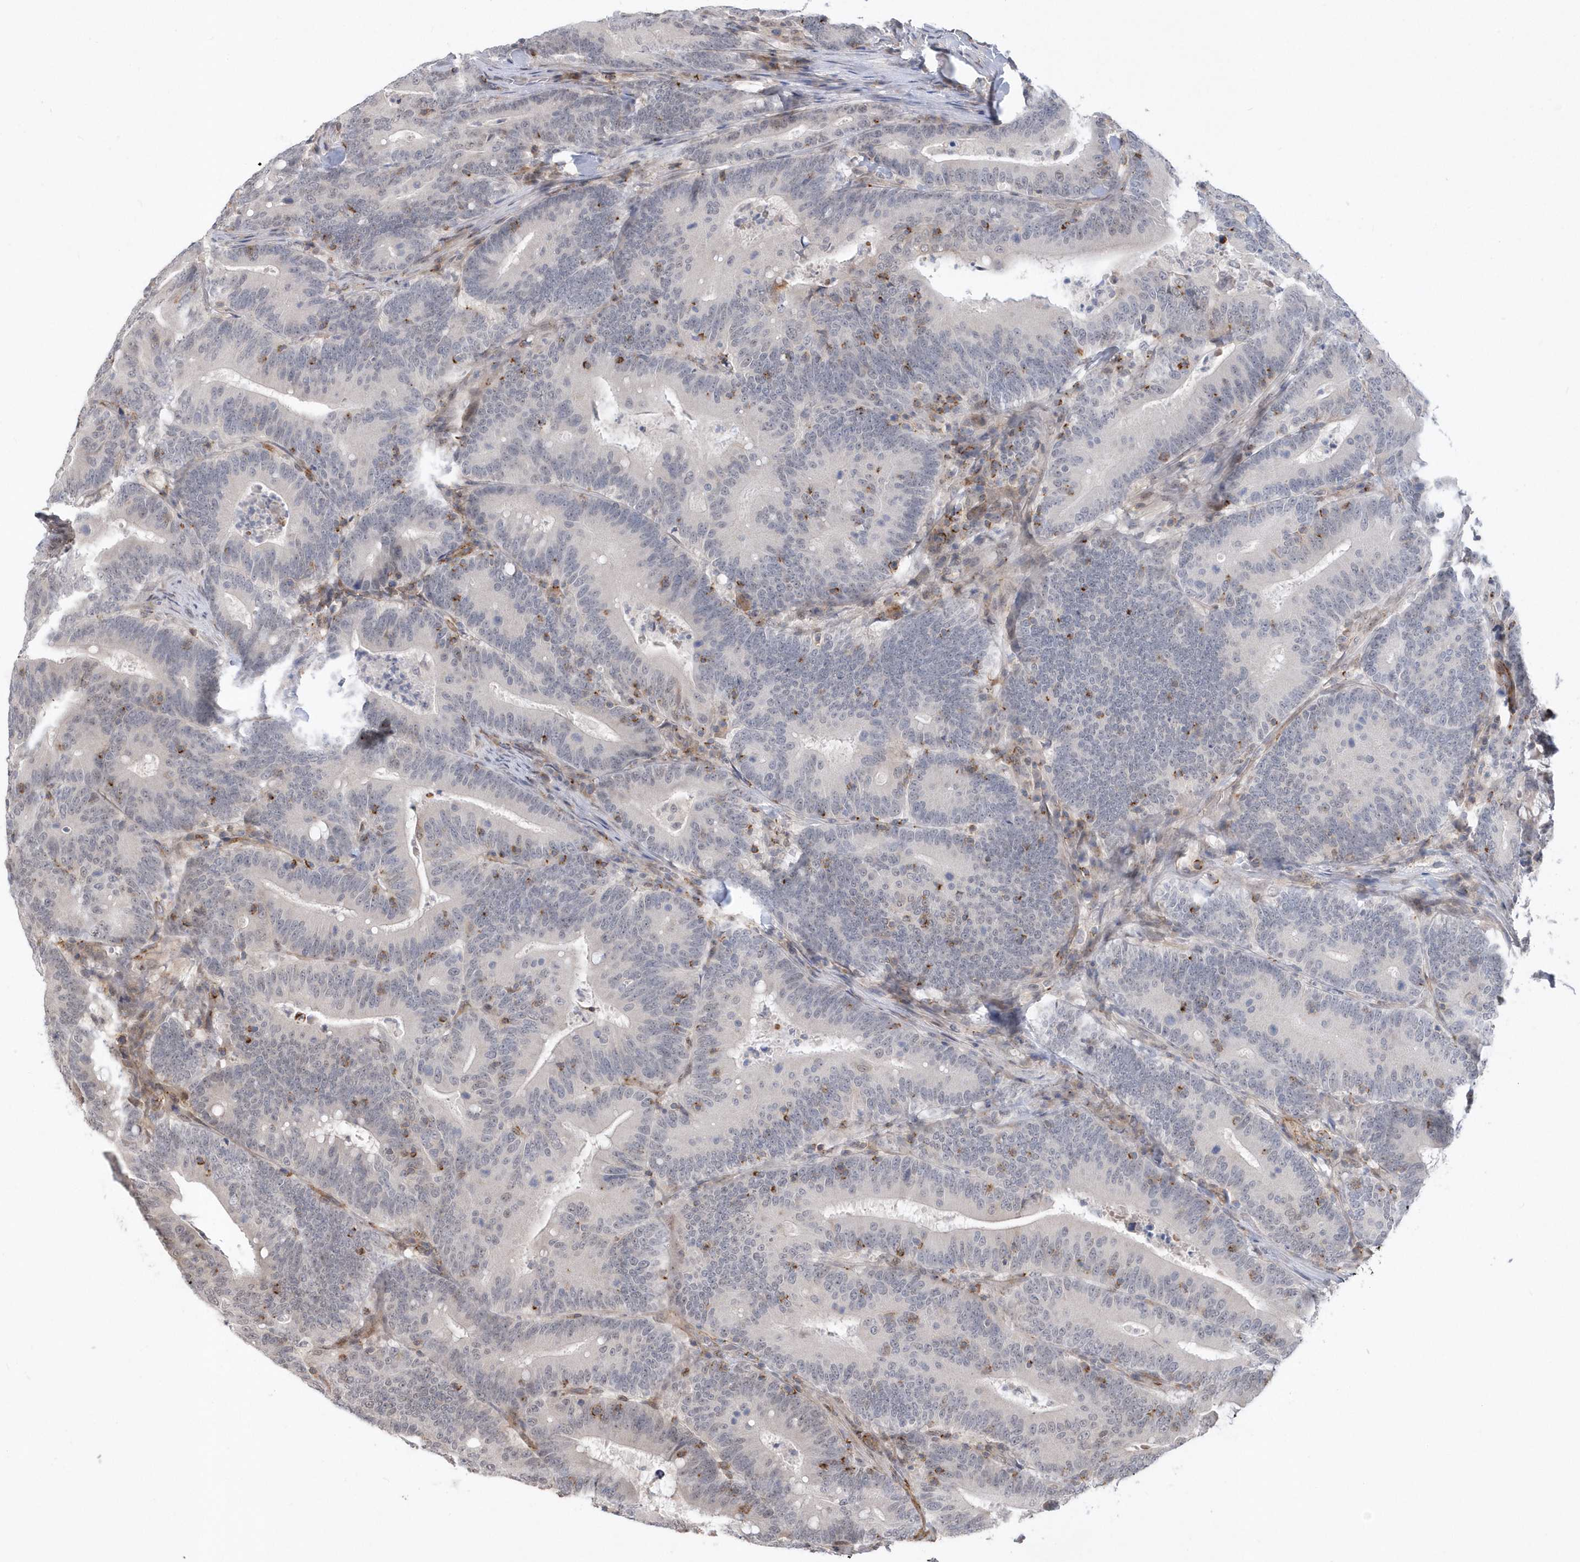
{"staining": {"intensity": "negative", "quantity": "none", "location": "none"}, "tissue": "colorectal cancer", "cell_type": "Tumor cells", "image_type": "cancer", "snomed": [{"axis": "morphology", "description": "Adenocarcinoma, NOS"}, {"axis": "topography", "description": "Colon"}], "caption": "Micrograph shows no protein positivity in tumor cells of colorectal adenocarcinoma tissue. (Immunohistochemistry, brightfield microscopy, high magnification).", "gene": "CRIP3", "patient": {"sex": "female", "age": 66}}